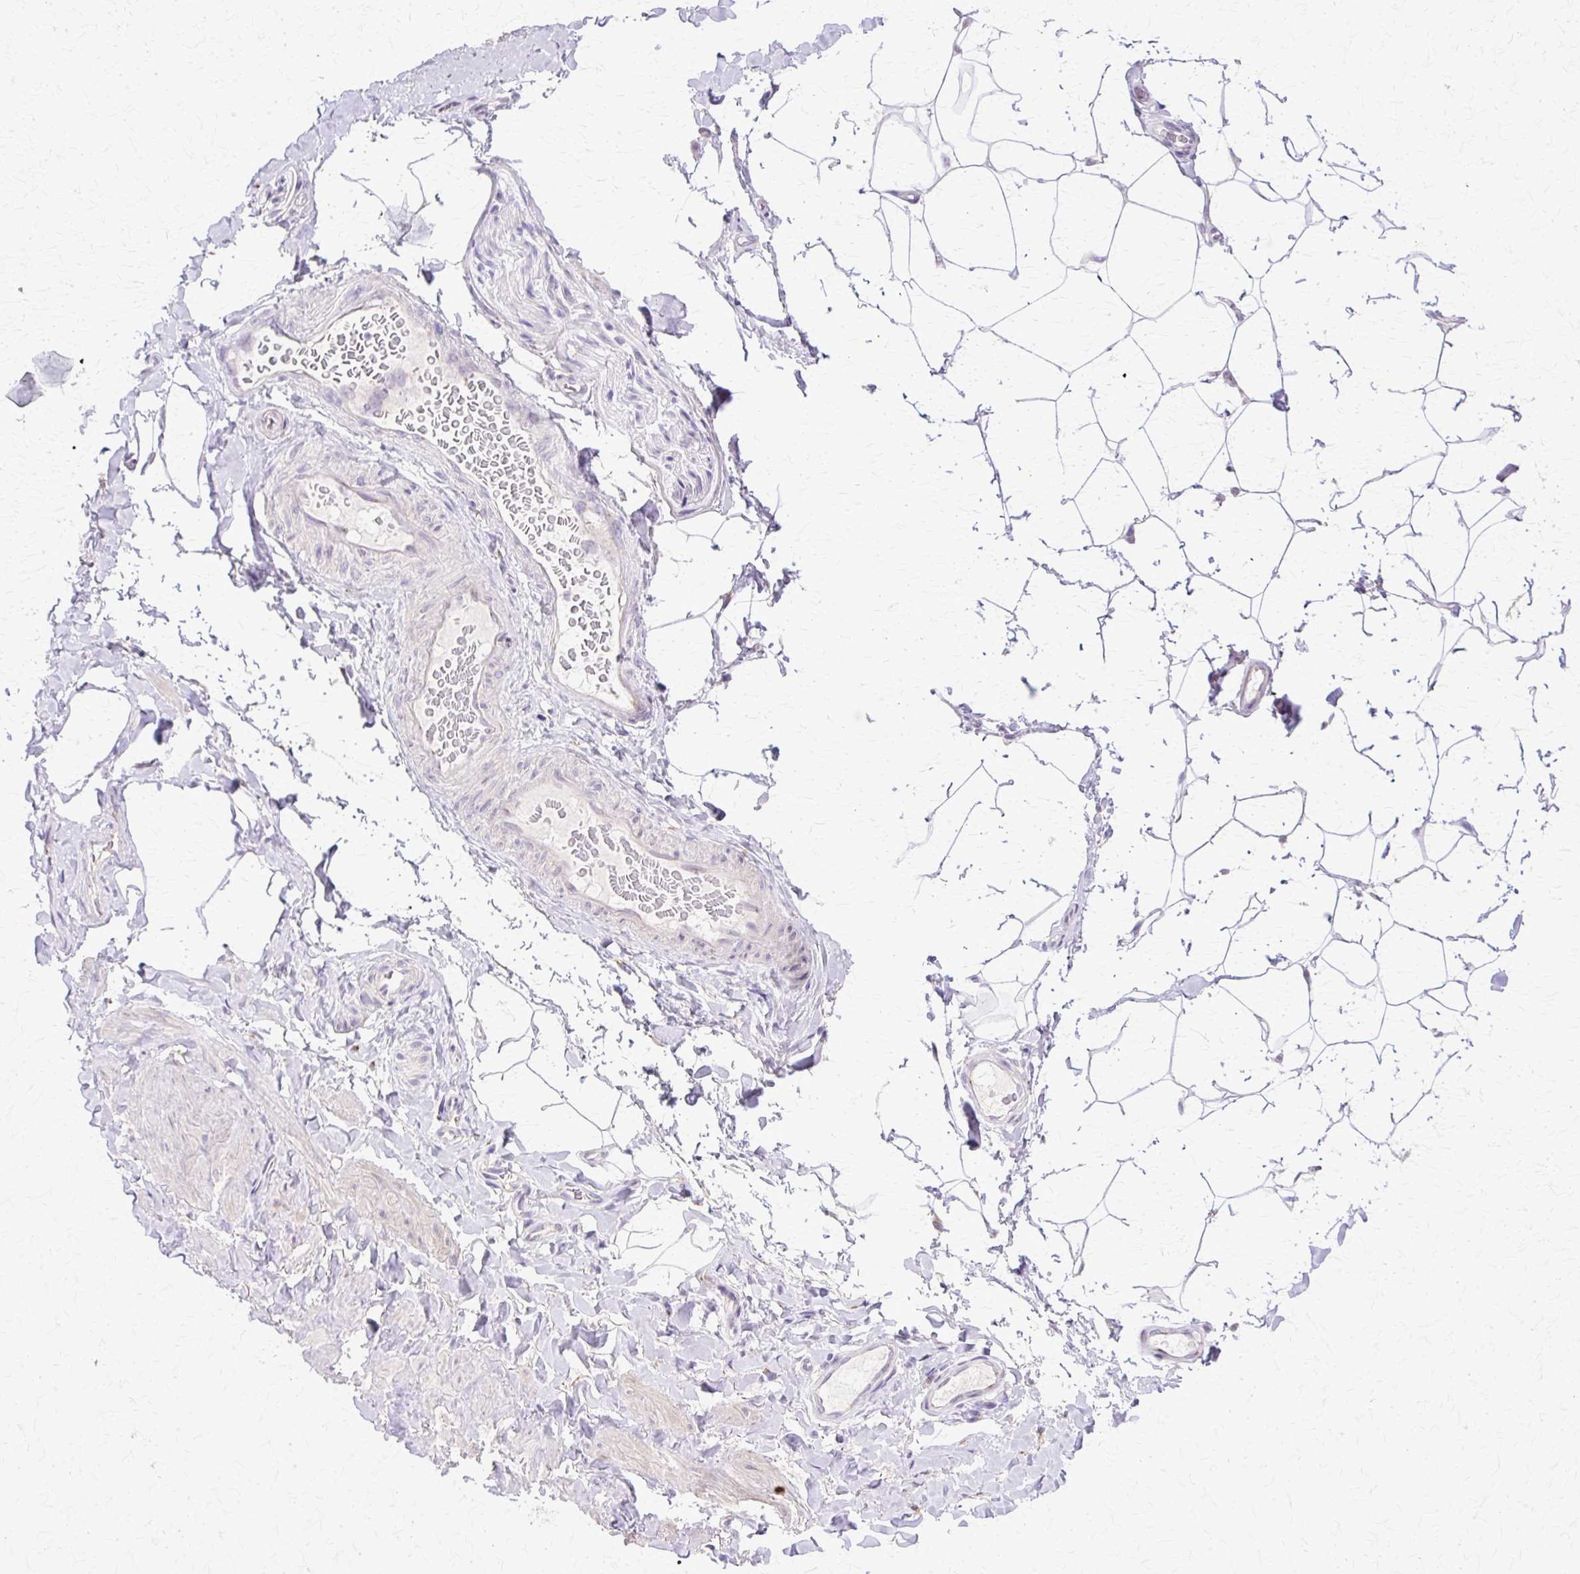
{"staining": {"intensity": "negative", "quantity": "none", "location": "none"}, "tissue": "adipose tissue", "cell_type": "Adipocytes", "image_type": "normal", "snomed": [{"axis": "morphology", "description": "Normal tissue, NOS"}, {"axis": "topography", "description": "Vascular tissue"}, {"axis": "topography", "description": "Peripheral nerve tissue"}], "caption": "Immunohistochemistry micrograph of unremarkable adipose tissue: human adipose tissue stained with DAB displays no significant protein staining in adipocytes.", "gene": "TBC1D3B", "patient": {"sex": "male", "age": 41}}